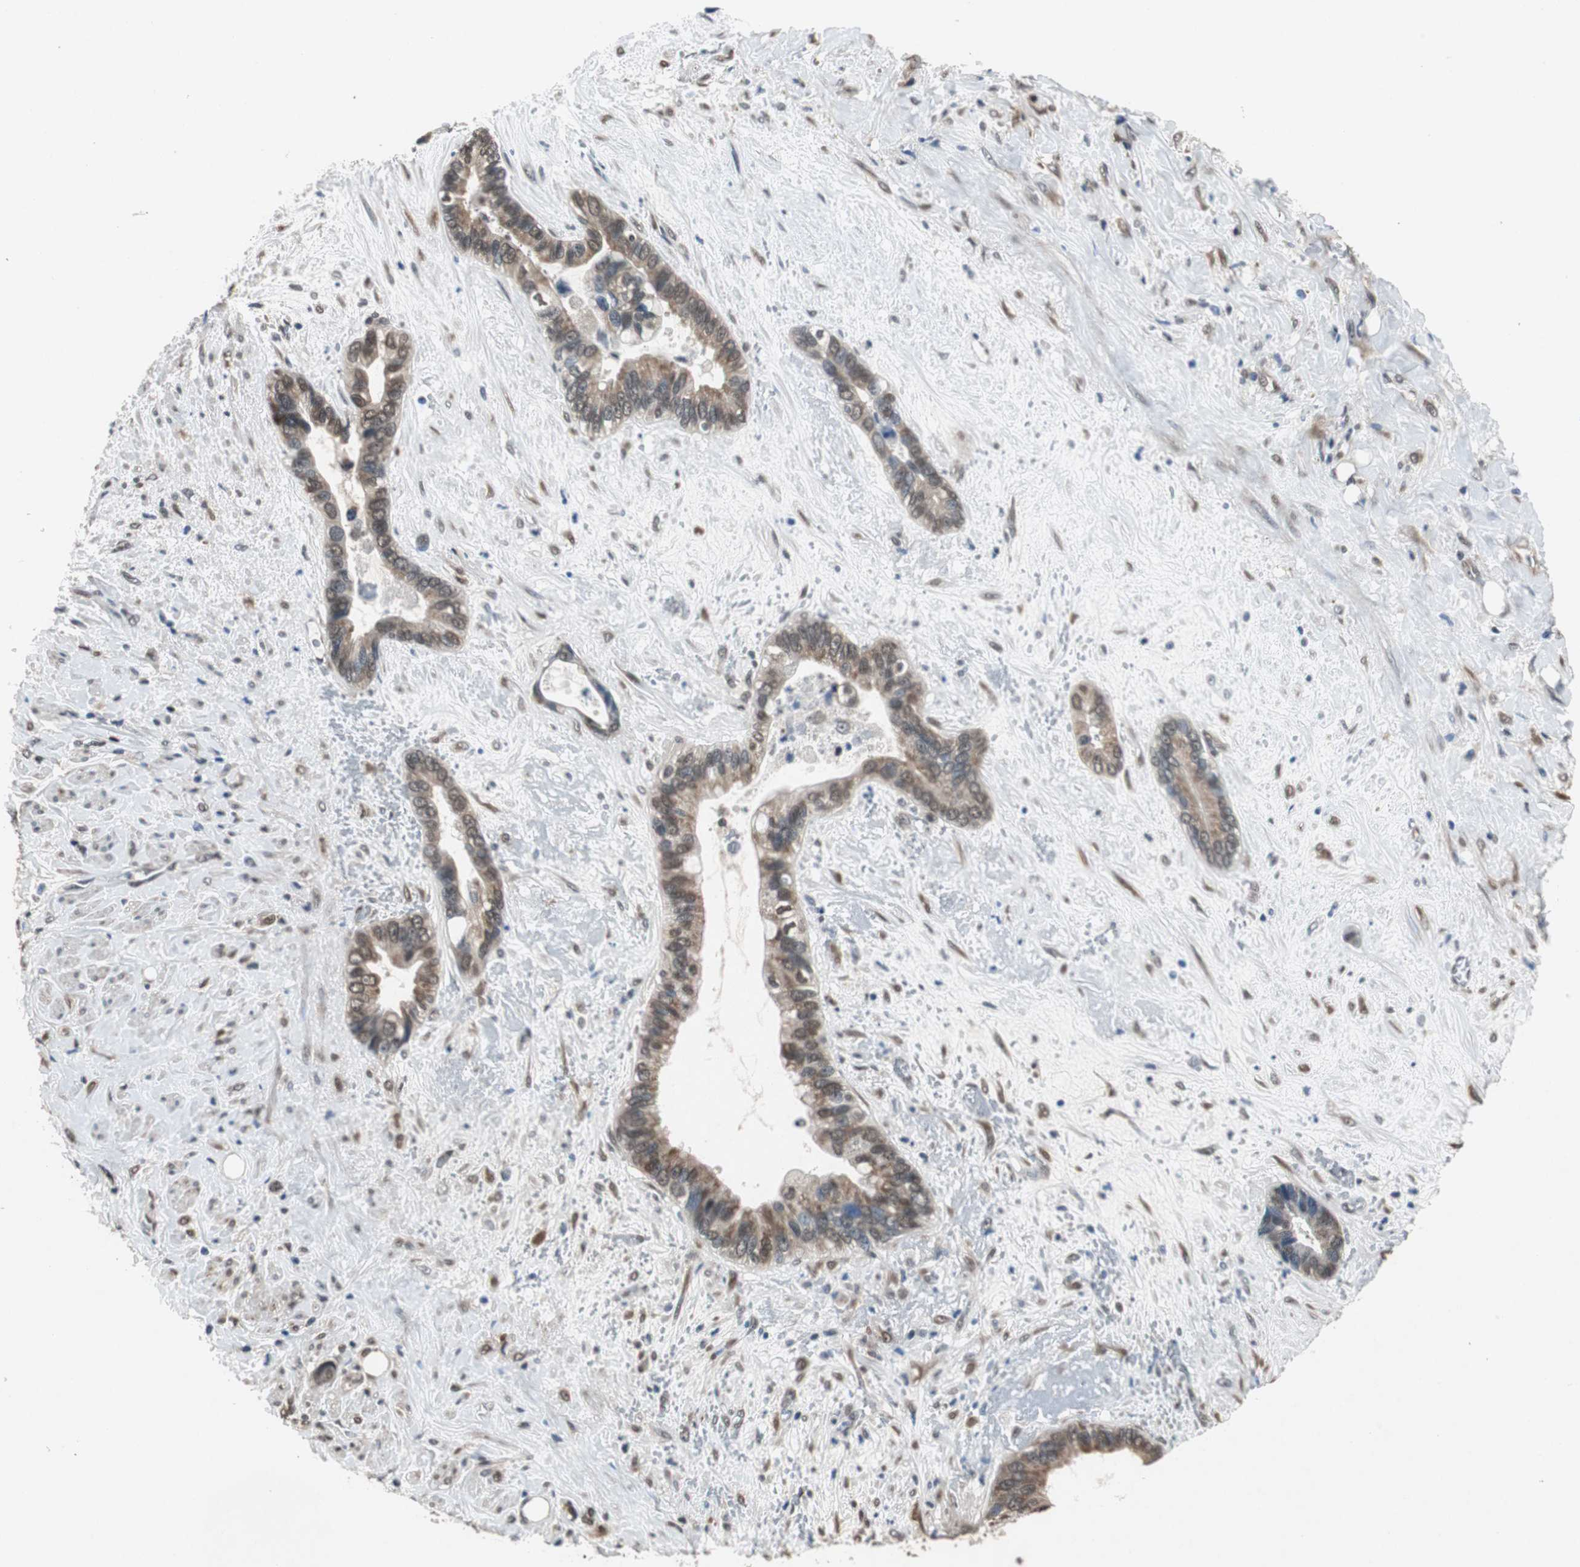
{"staining": {"intensity": "moderate", "quantity": ">75%", "location": "cytoplasmic/membranous,nuclear"}, "tissue": "liver cancer", "cell_type": "Tumor cells", "image_type": "cancer", "snomed": [{"axis": "morphology", "description": "Cholangiocarcinoma"}, {"axis": "topography", "description": "Liver"}], "caption": "Immunohistochemical staining of human liver cancer demonstrates medium levels of moderate cytoplasmic/membranous and nuclear protein staining in about >75% of tumor cells.", "gene": "RPL35", "patient": {"sex": "female", "age": 65}}